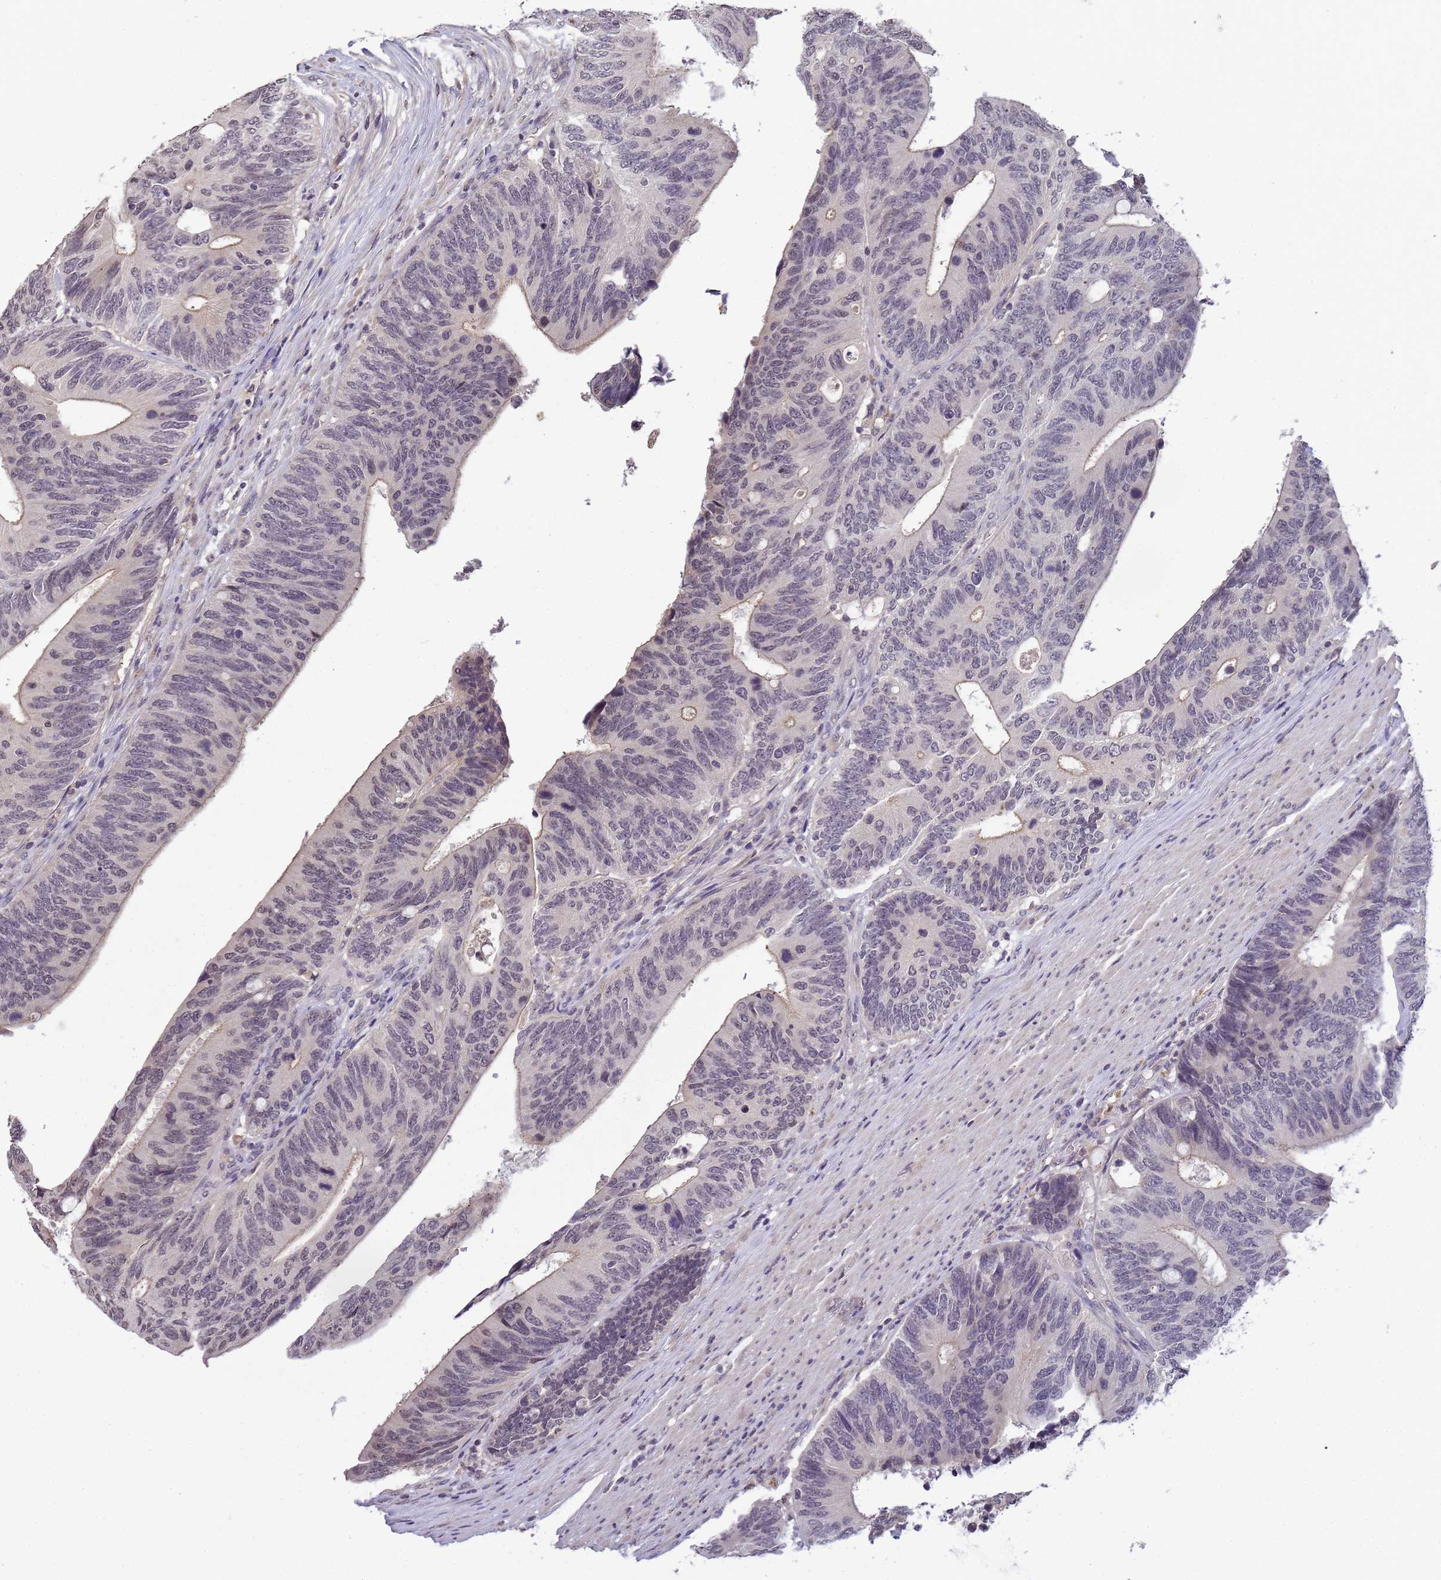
{"staining": {"intensity": "negative", "quantity": "none", "location": "none"}, "tissue": "colorectal cancer", "cell_type": "Tumor cells", "image_type": "cancer", "snomed": [{"axis": "morphology", "description": "Adenocarcinoma, NOS"}, {"axis": "topography", "description": "Colon"}], "caption": "This is an IHC histopathology image of human adenocarcinoma (colorectal). There is no staining in tumor cells.", "gene": "MYL7", "patient": {"sex": "male", "age": 87}}